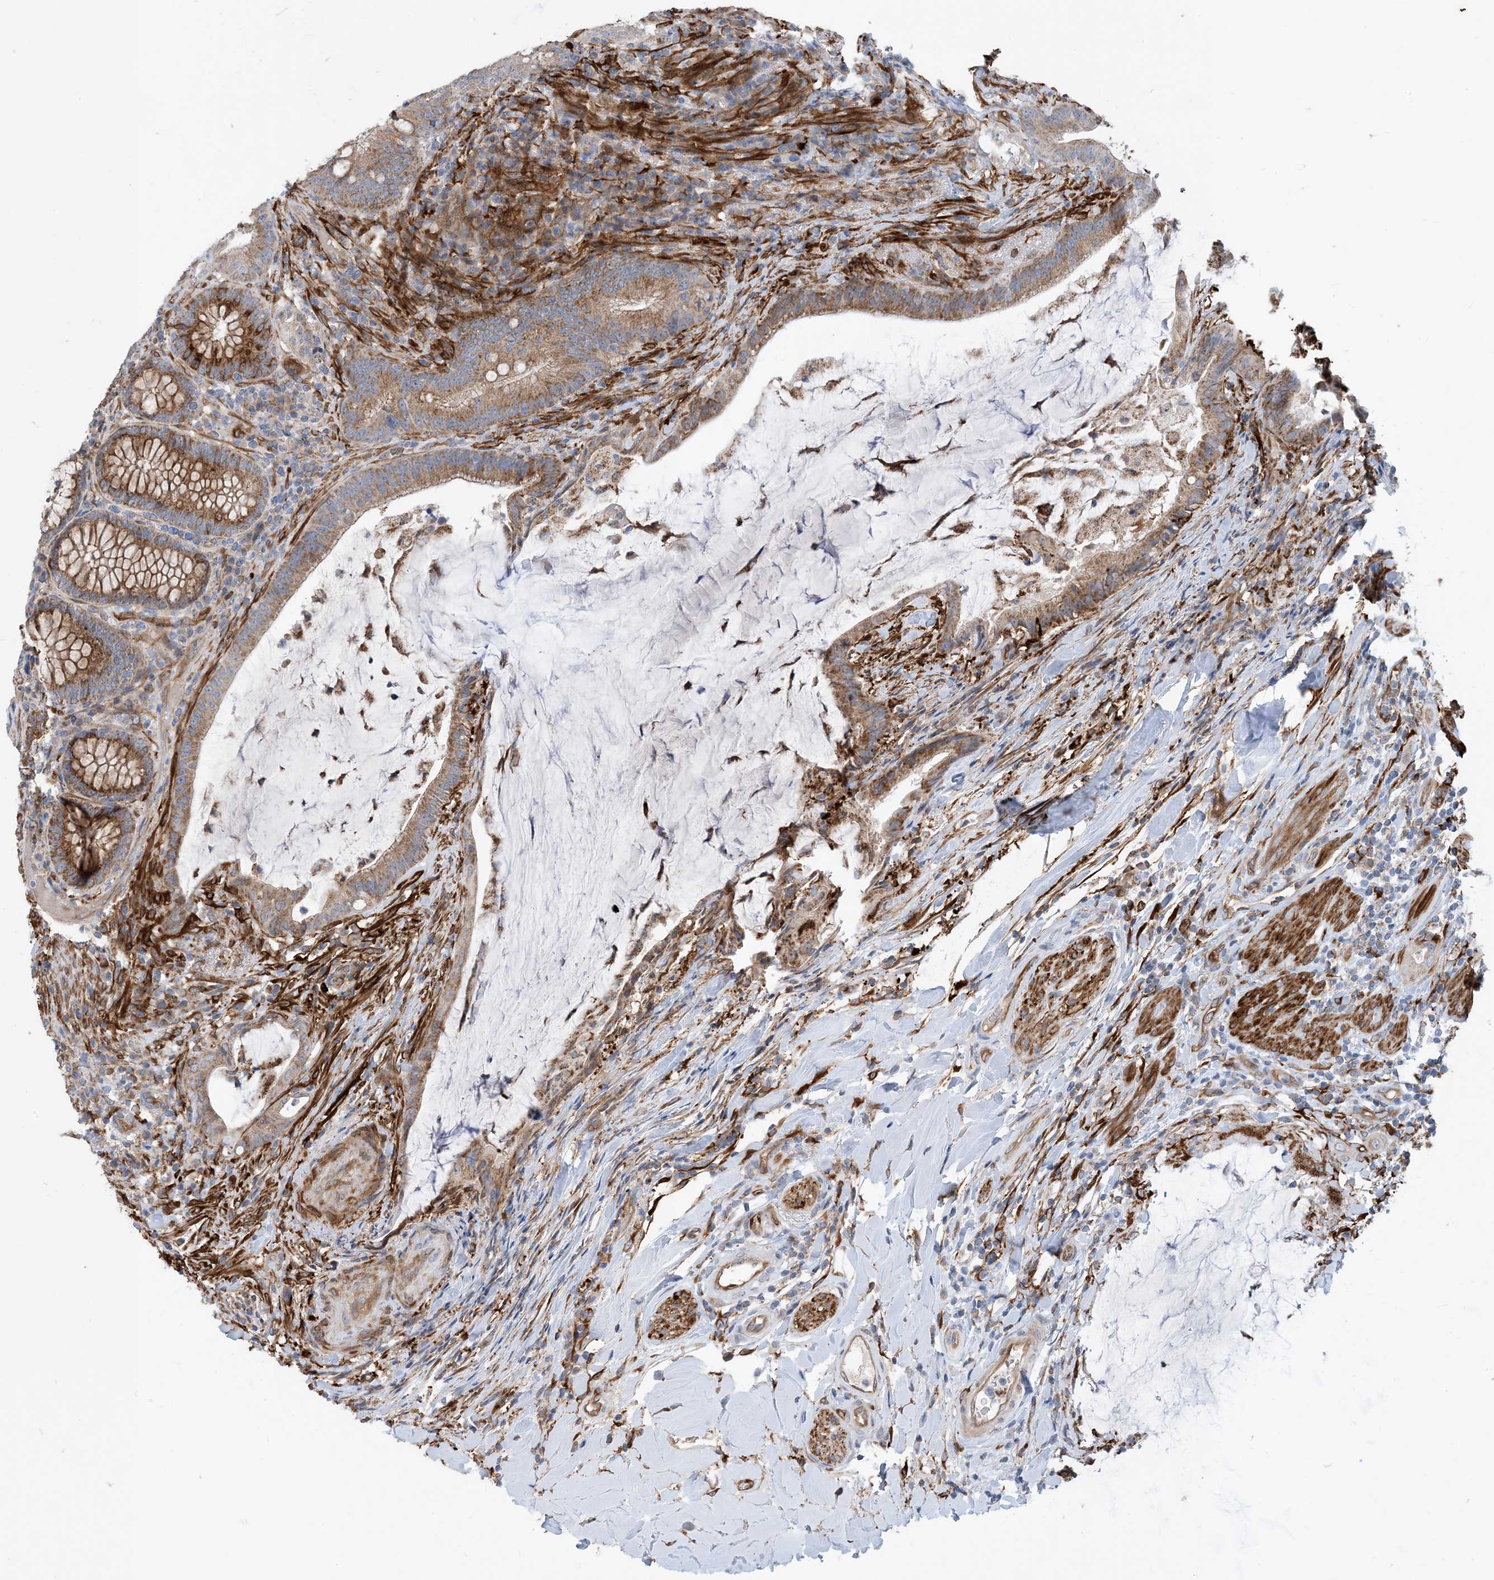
{"staining": {"intensity": "moderate", "quantity": ">75%", "location": "cytoplasmic/membranous"}, "tissue": "colorectal cancer", "cell_type": "Tumor cells", "image_type": "cancer", "snomed": [{"axis": "morphology", "description": "Adenocarcinoma, NOS"}, {"axis": "topography", "description": "Colon"}], "caption": "Moderate cytoplasmic/membranous expression for a protein is seen in about >75% of tumor cells of colorectal adenocarcinoma using immunohistochemistry (IHC).", "gene": "EIF2A", "patient": {"sex": "female", "age": 66}}